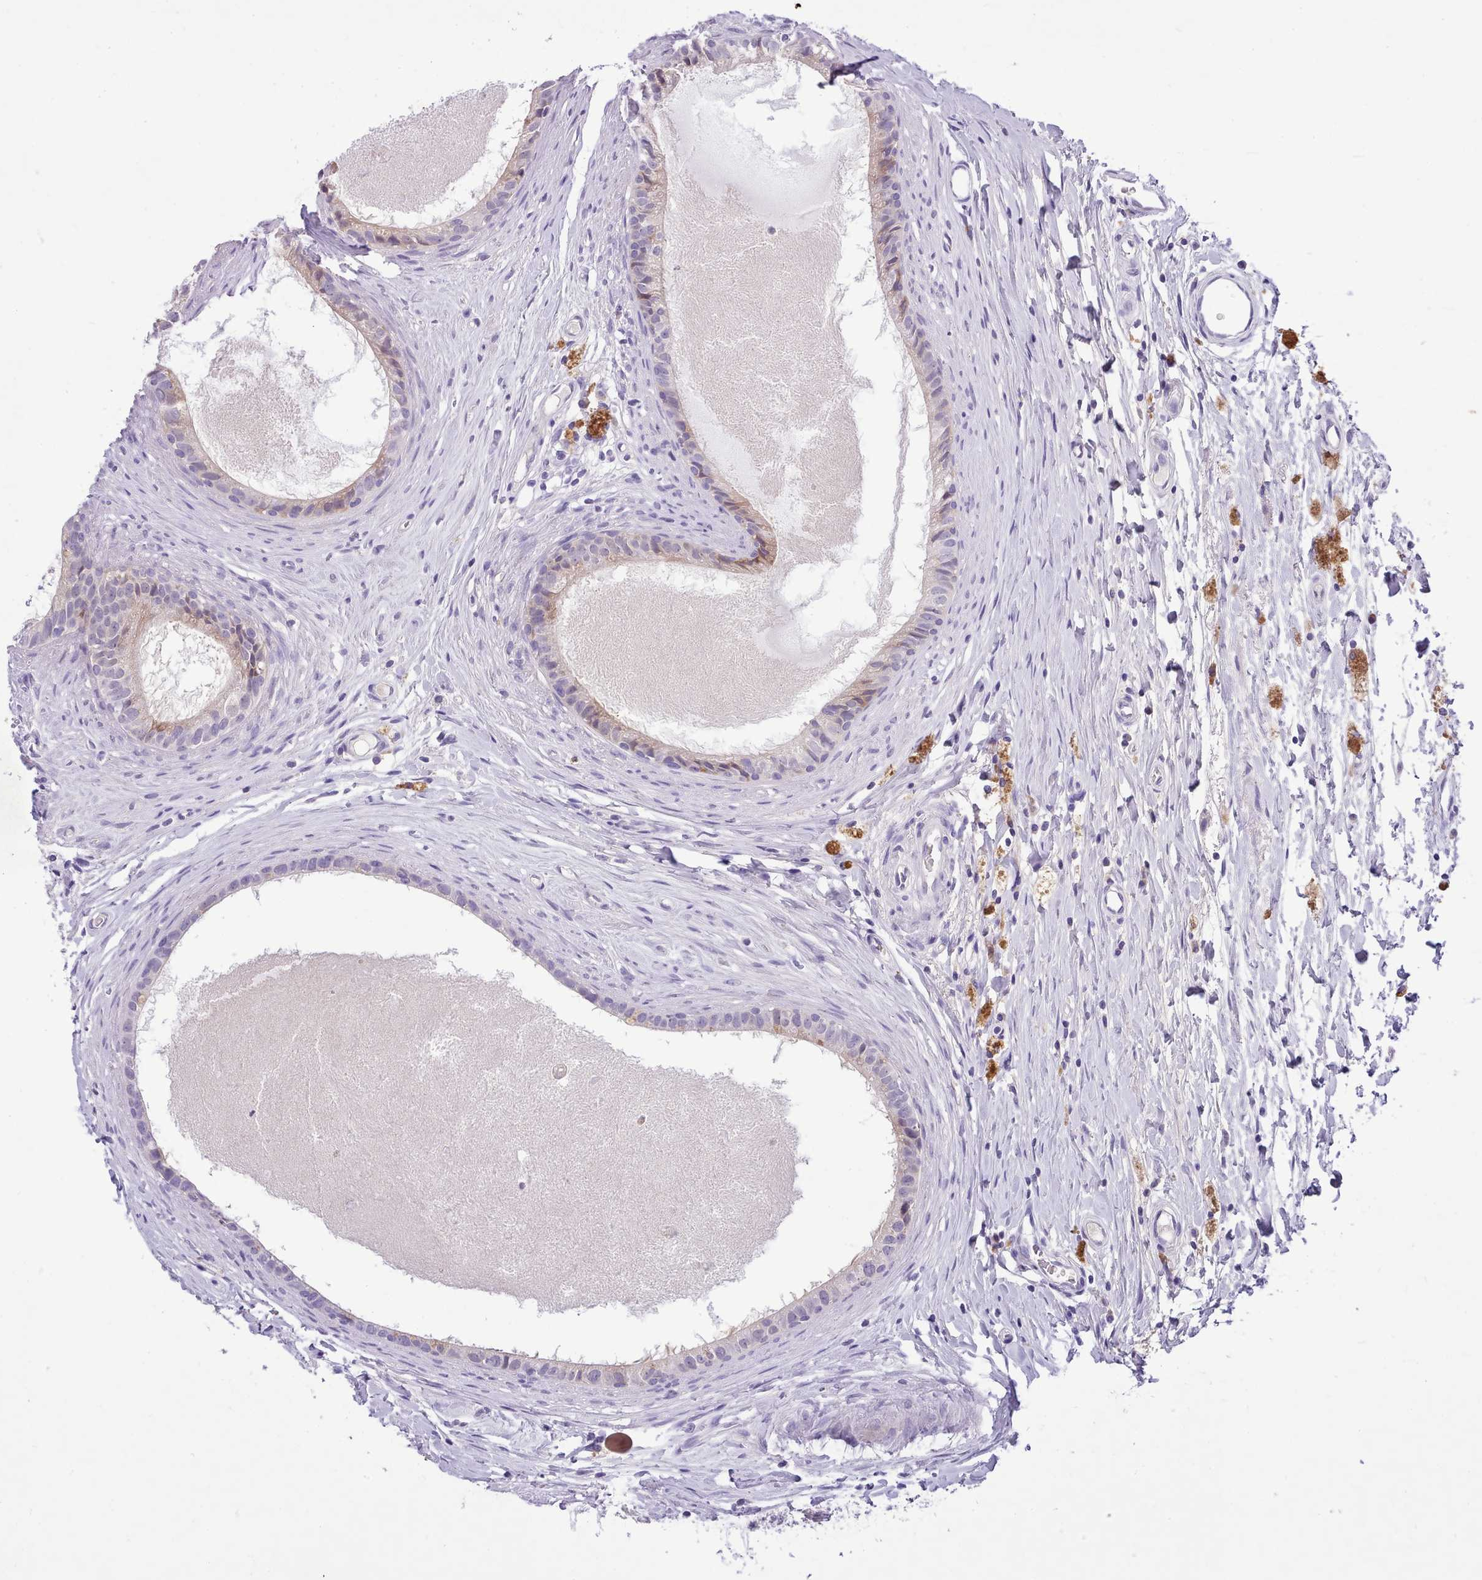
{"staining": {"intensity": "moderate", "quantity": "<25%", "location": "cytoplasmic/membranous"}, "tissue": "epididymis", "cell_type": "Glandular cells", "image_type": "normal", "snomed": [{"axis": "morphology", "description": "Normal tissue, NOS"}, {"axis": "topography", "description": "Epididymis"}], "caption": "Benign epididymis was stained to show a protein in brown. There is low levels of moderate cytoplasmic/membranous positivity in about <25% of glandular cells.", "gene": "FAM83E", "patient": {"sex": "male", "age": 80}}